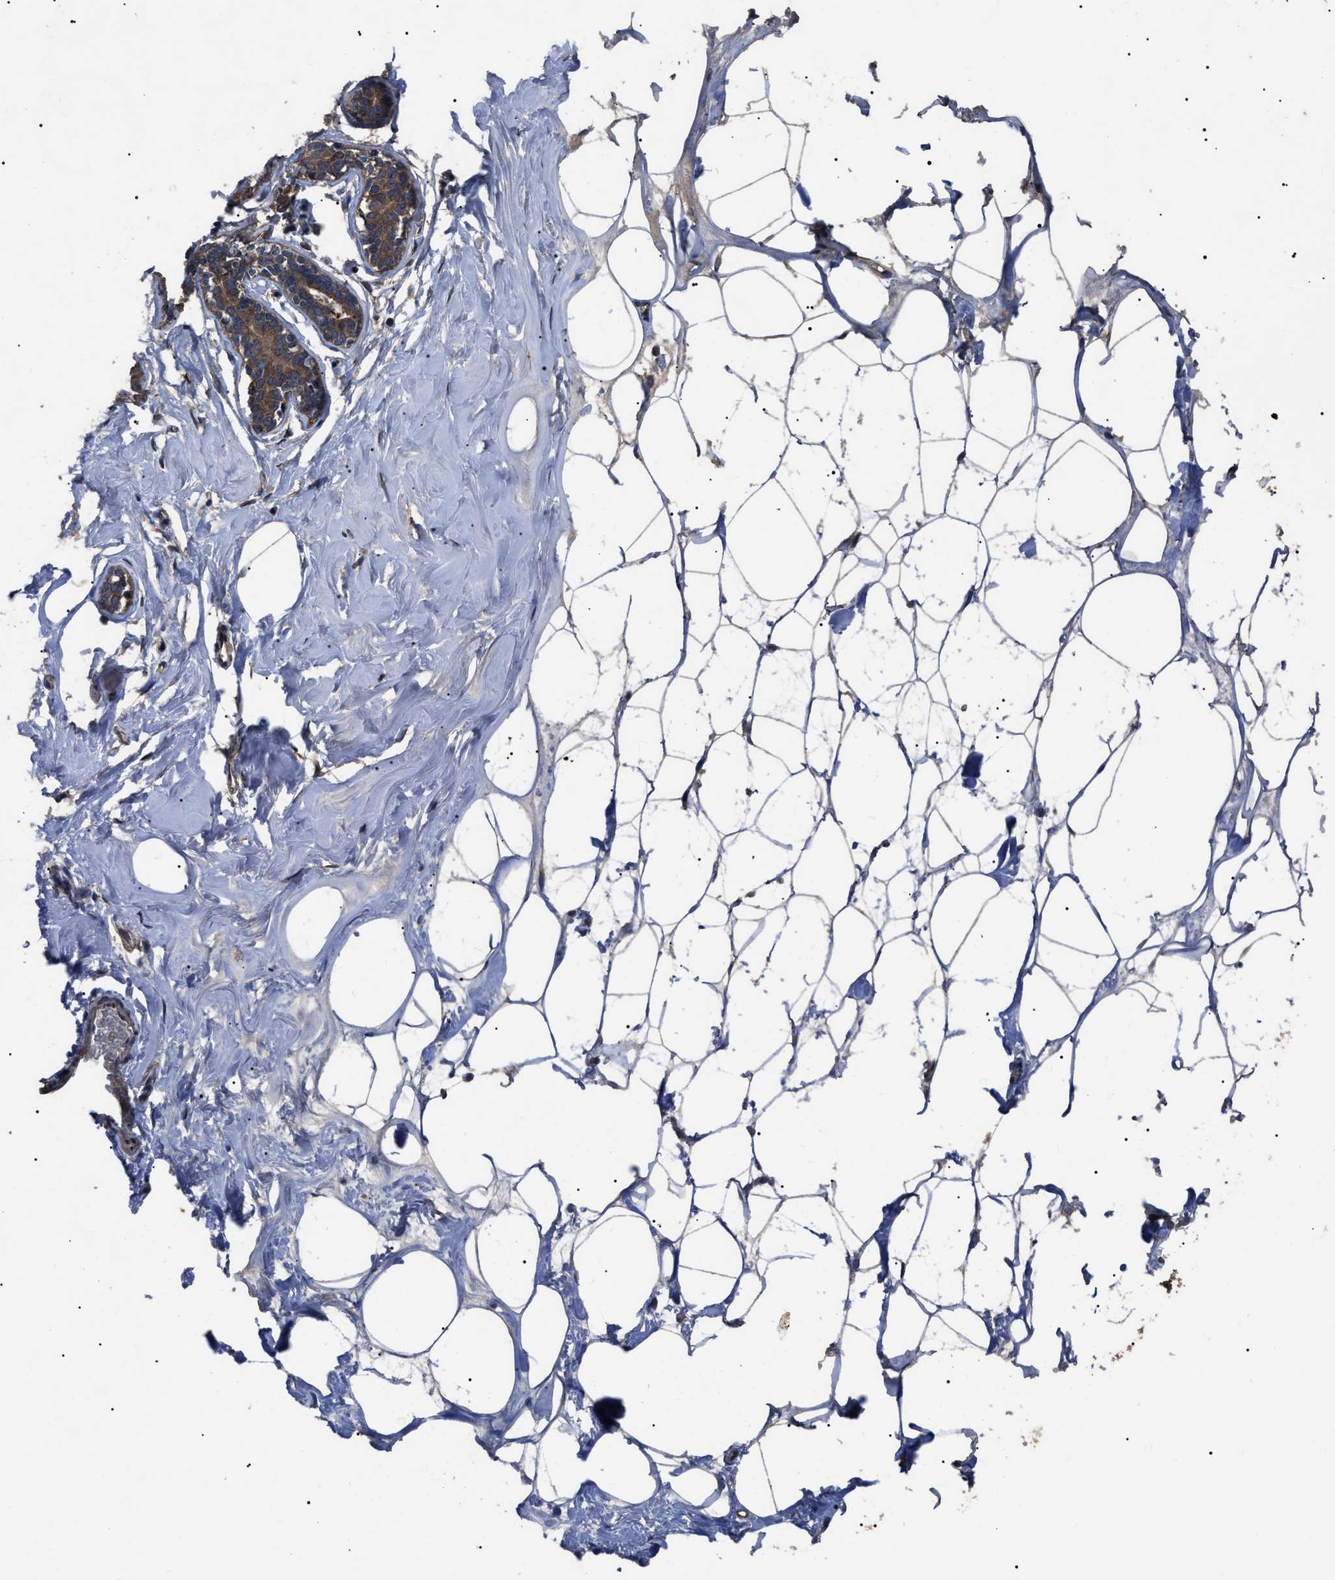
{"staining": {"intensity": "moderate", "quantity": ">75%", "location": "cytoplasmic/membranous"}, "tissue": "adipose tissue", "cell_type": "Adipocytes", "image_type": "normal", "snomed": [{"axis": "morphology", "description": "Normal tissue, NOS"}, {"axis": "morphology", "description": "Fibrosis, NOS"}, {"axis": "topography", "description": "Breast"}, {"axis": "topography", "description": "Adipose tissue"}], "caption": "IHC (DAB) staining of normal adipose tissue exhibits moderate cytoplasmic/membranous protein staining in approximately >75% of adipocytes.", "gene": "RNF216", "patient": {"sex": "female", "age": 39}}